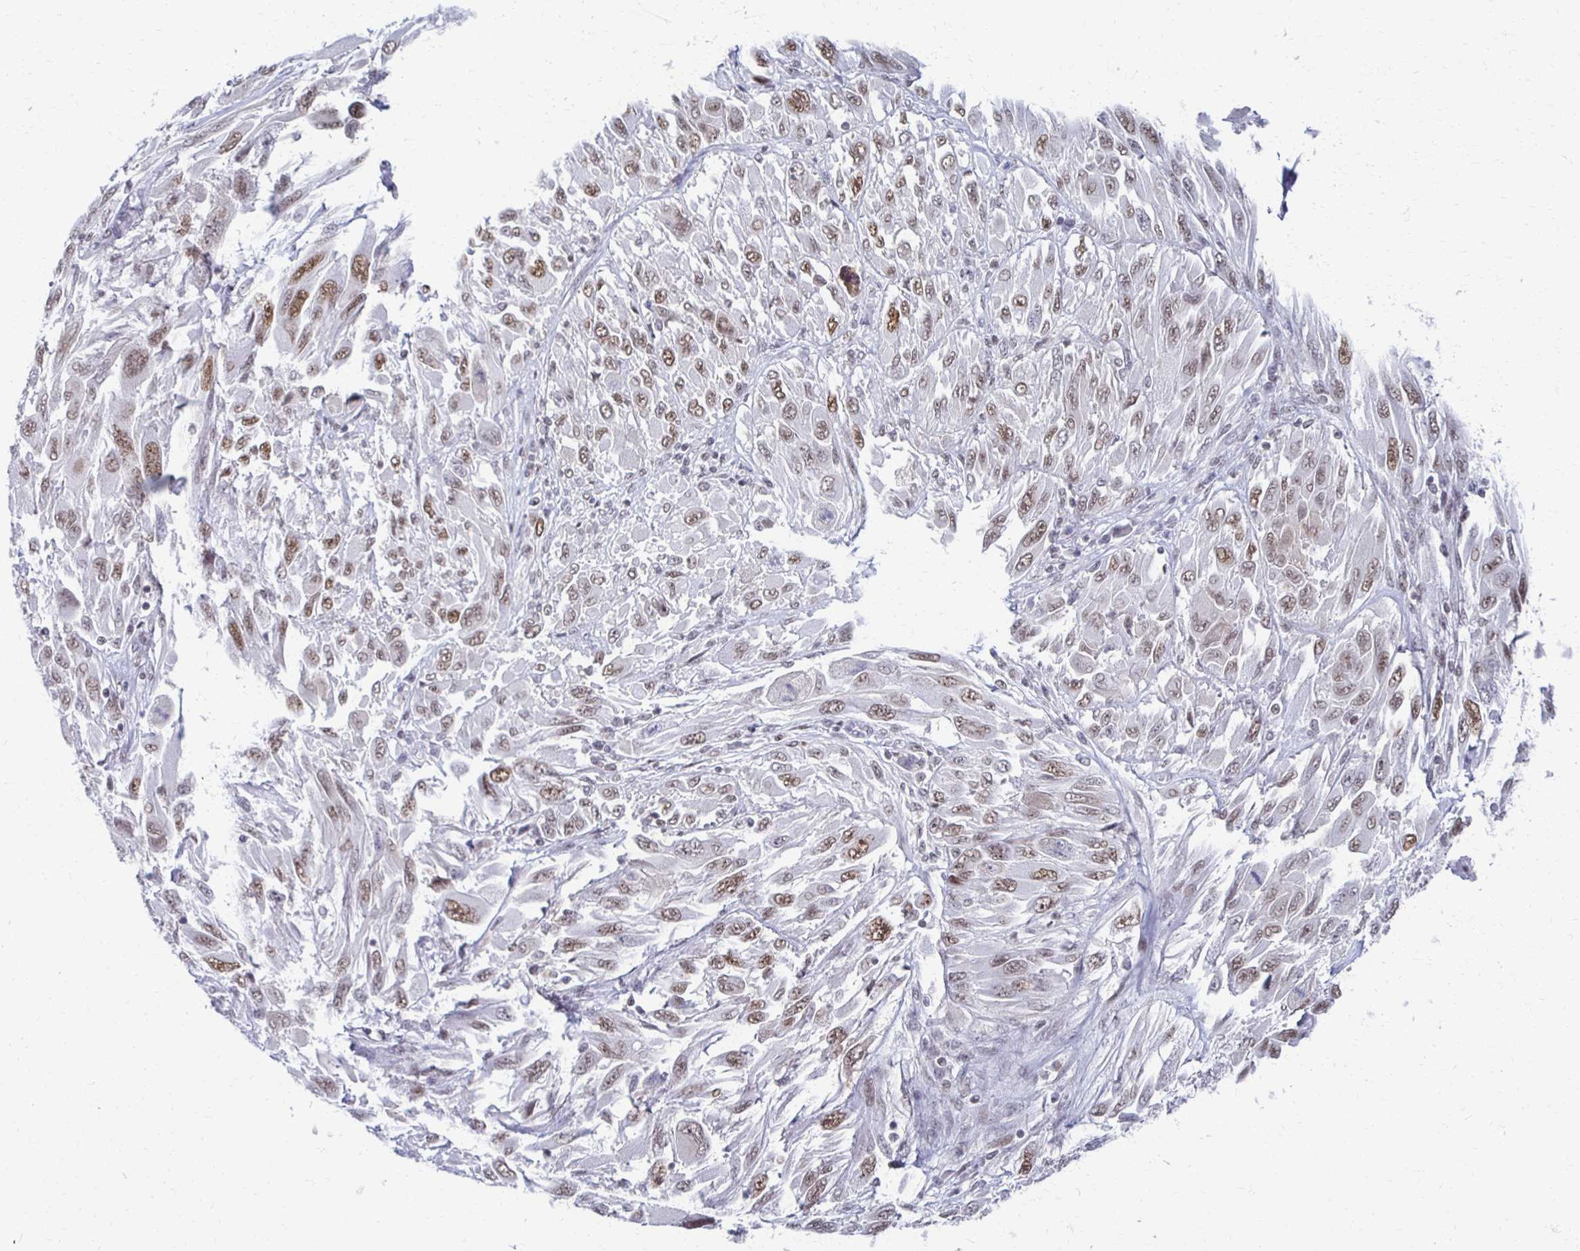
{"staining": {"intensity": "moderate", "quantity": ">75%", "location": "nuclear"}, "tissue": "melanoma", "cell_type": "Tumor cells", "image_type": "cancer", "snomed": [{"axis": "morphology", "description": "Malignant melanoma, NOS"}, {"axis": "topography", "description": "Skin"}], "caption": "Immunohistochemistry (IHC) of human malignant melanoma reveals medium levels of moderate nuclear expression in approximately >75% of tumor cells.", "gene": "IRF7", "patient": {"sex": "female", "age": 91}}